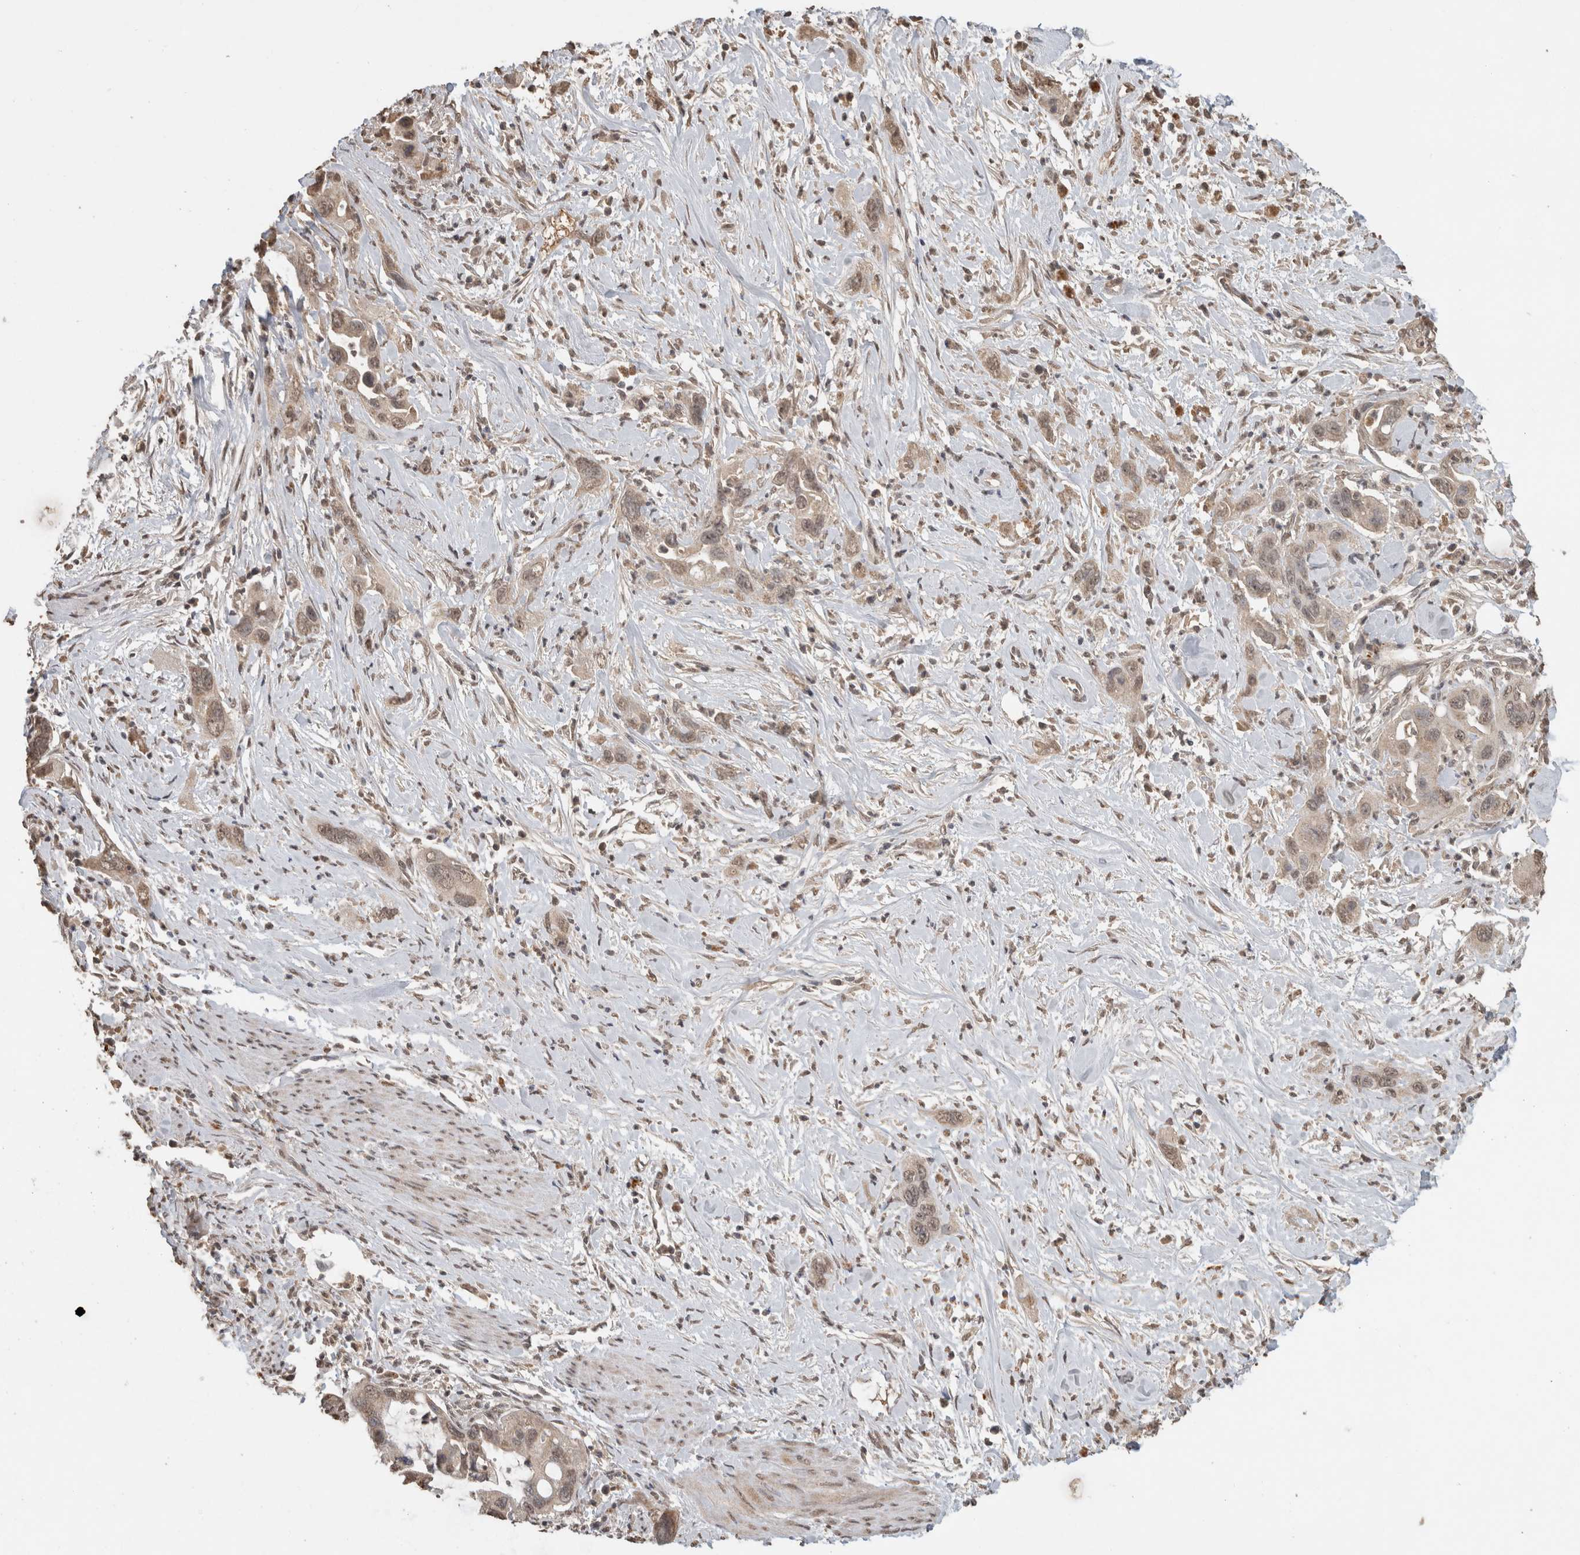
{"staining": {"intensity": "weak", "quantity": "25%-75%", "location": "cytoplasmic/membranous,nuclear"}, "tissue": "pancreatic cancer", "cell_type": "Tumor cells", "image_type": "cancer", "snomed": [{"axis": "morphology", "description": "Adenocarcinoma, NOS"}, {"axis": "topography", "description": "Pancreas"}], "caption": "Weak cytoplasmic/membranous and nuclear expression for a protein is identified in about 25%-75% of tumor cells of adenocarcinoma (pancreatic) using immunohistochemistry.", "gene": "FAM3A", "patient": {"sex": "female", "age": 70}}